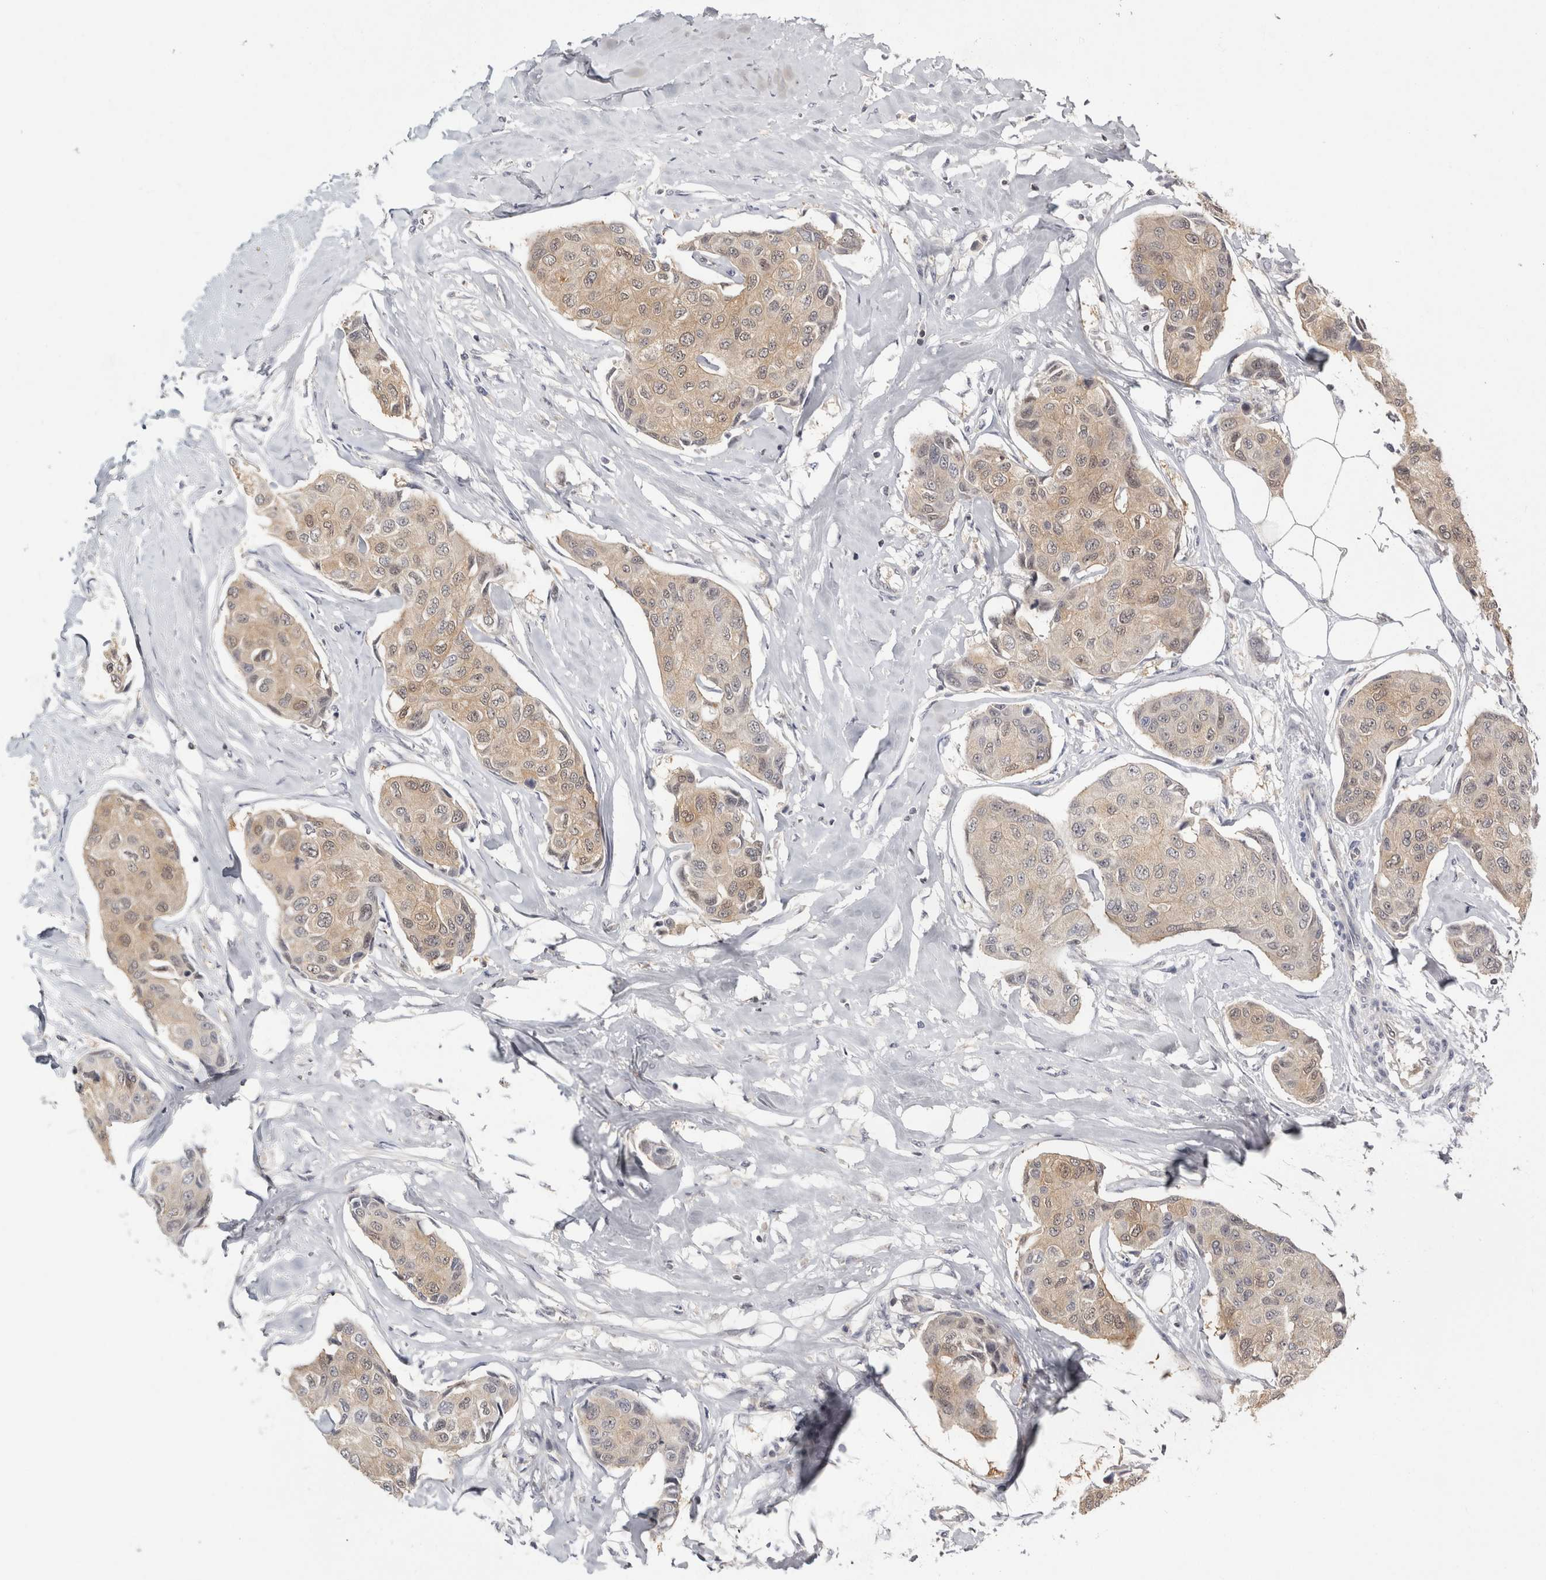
{"staining": {"intensity": "weak", "quantity": "25%-75%", "location": "cytoplasmic/membranous"}, "tissue": "breast cancer", "cell_type": "Tumor cells", "image_type": "cancer", "snomed": [{"axis": "morphology", "description": "Duct carcinoma"}, {"axis": "topography", "description": "Breast"}], "caption": "This is a histology image of immunohistochemistry (IHC) staining of breast cancer, which shows weak positivity in the cytoplasmic/membranous of tumor cells.", "gene": "ACAT2", "patient": {"sex": "female", "age": 80}}